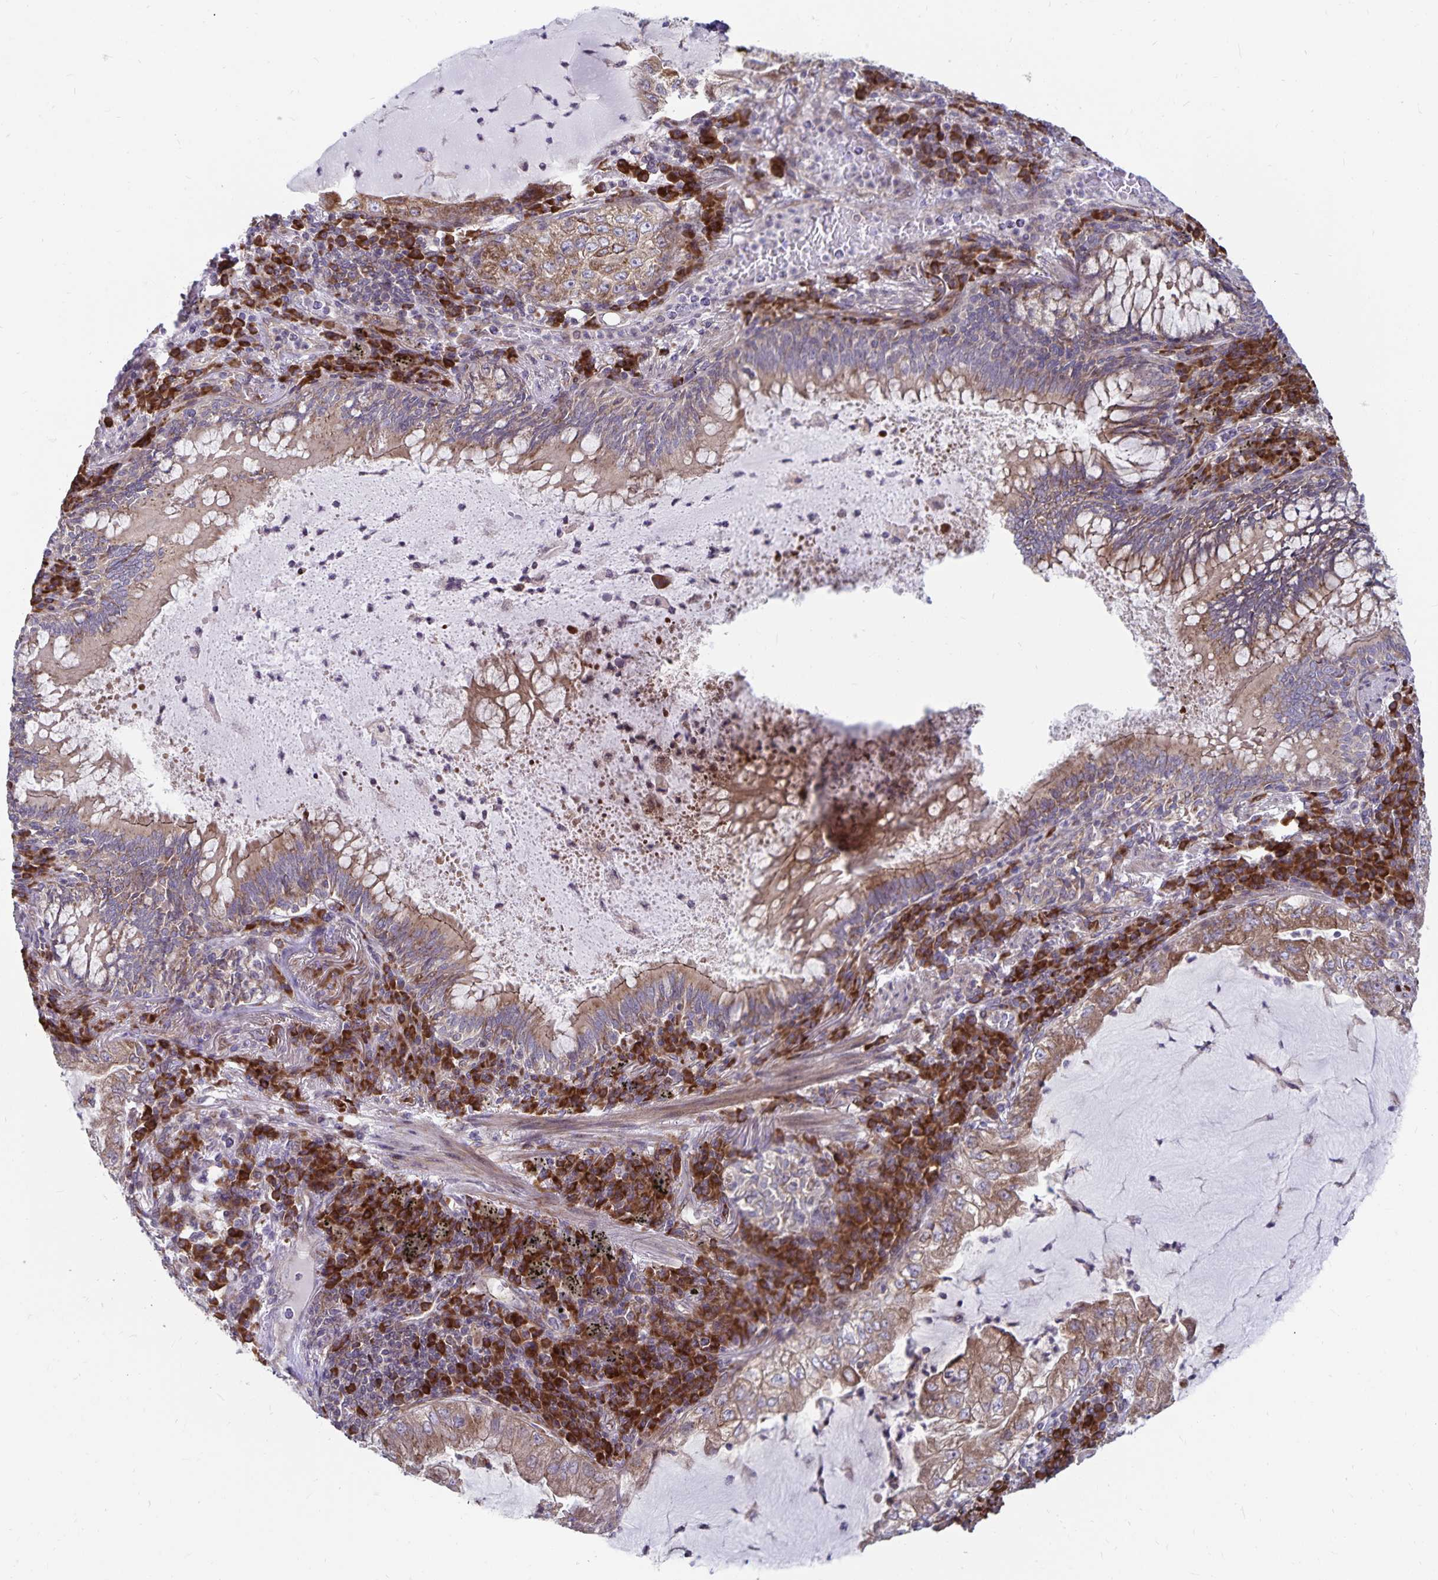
{"staining": {"intensity": "weak", "quantity": ">75%", "location": "cytoplasmic/membranous"}, "tissue": "lung cancer", "cell_type": "Tumor cells", "image_type": "cancer", "snomed": [{"axis": "morphology", "description": "Adenocarcinoma, NOS"}, {"axis": "topography", "description": "Lung"}], "caption": "This histopathology image displays immunohistochemistry staining of human lung adenocarcinoma, with low weak cytoplasmic/membranous staining in approximately >75% of tumor cells.", "gene": "SEC62", "patient": {"sex": "female", "age": 73}}